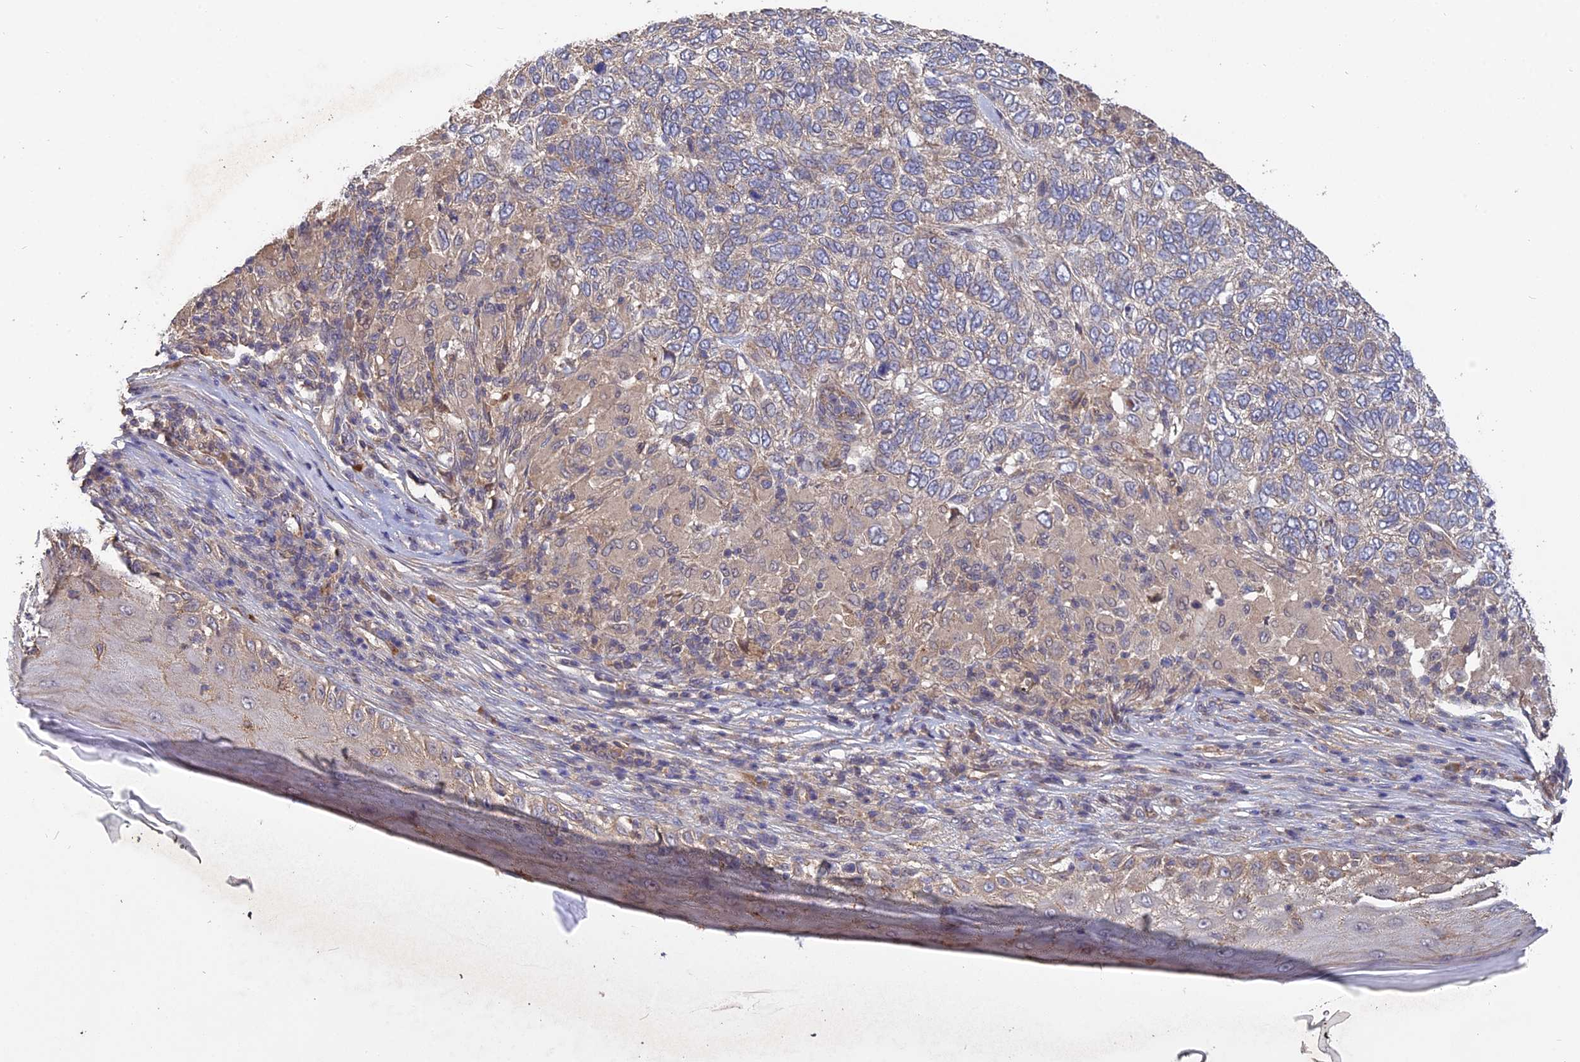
{"staining": {"intensity": "weak", "quantity": "25%-75%", "location": "cytoplasmic/membranous"}, "tissue": "skin cancer", "cell_type": "Tumor cells", "image_type": "cancer", "snomed": [{"axis": "morphology", "description": "Basal cell carcinoma"}, {"axis": "topography", "description": "Skin"}], "caption": "The micrograph shows a brown stain indicating the presence of a protein in the cytoplasmic/membranous of tumor cells in skin basal cell carcinoma.", "gene": "ARHGAP40", "patient": {"sex": "female", "age": 65}}